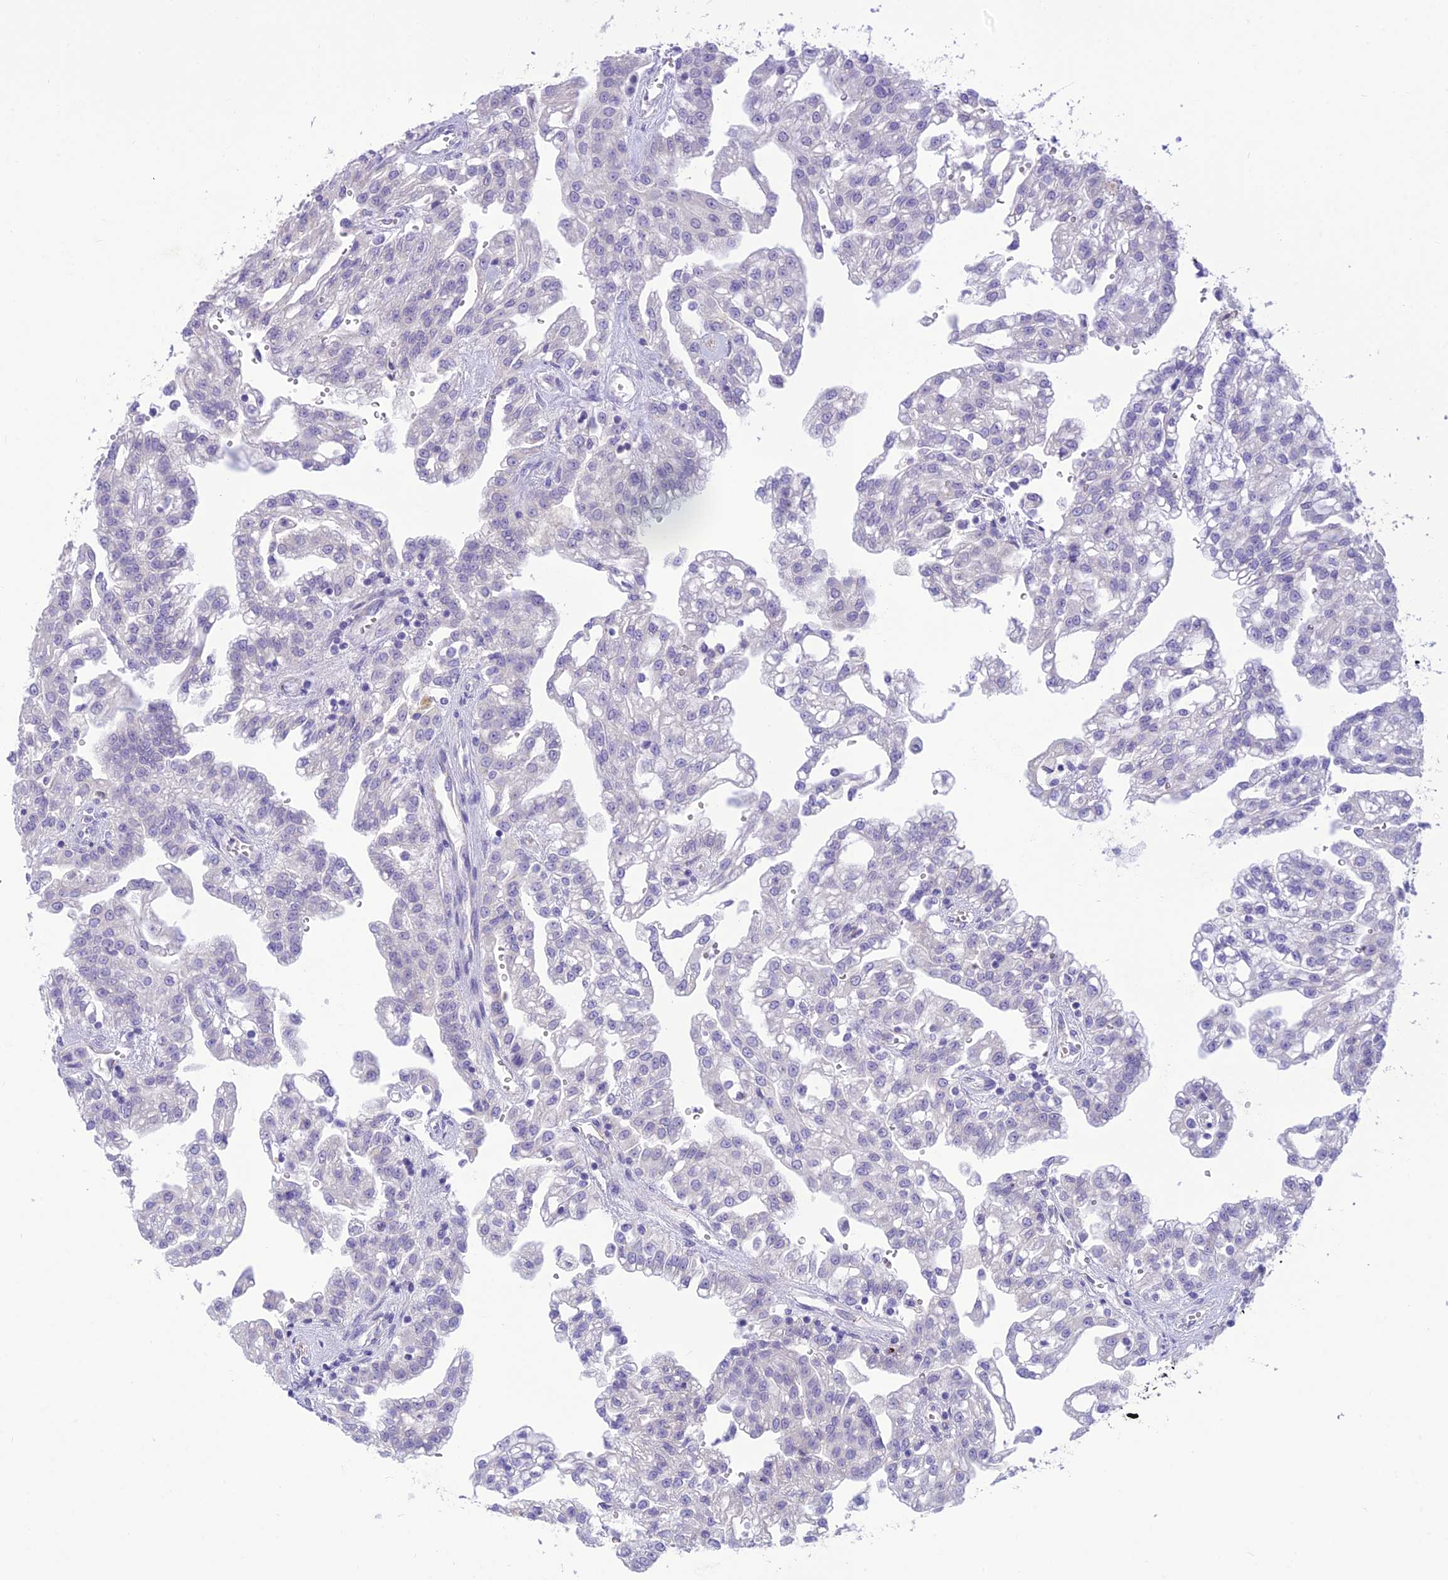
{"staining": {"intensity": "negative", "quantity": "none", "location": "none"}, "tissue": "renal cancer", "cell_type": "Tumor cells", "image_type": "cancer", "snomed": [{"axis": "morphology", "description": "Adenocarcinoma, NOS"}, {"axis": "topography", "description": "Kidney"}], "caption": "DAB (3,3'-diaminobenzidine) immunohistochemical staining of human renal adenocarcinoma exhibits no significant expression in tumor cells.", "gene": "DHDH", "patient": {"sex": "male", "age": 63}}